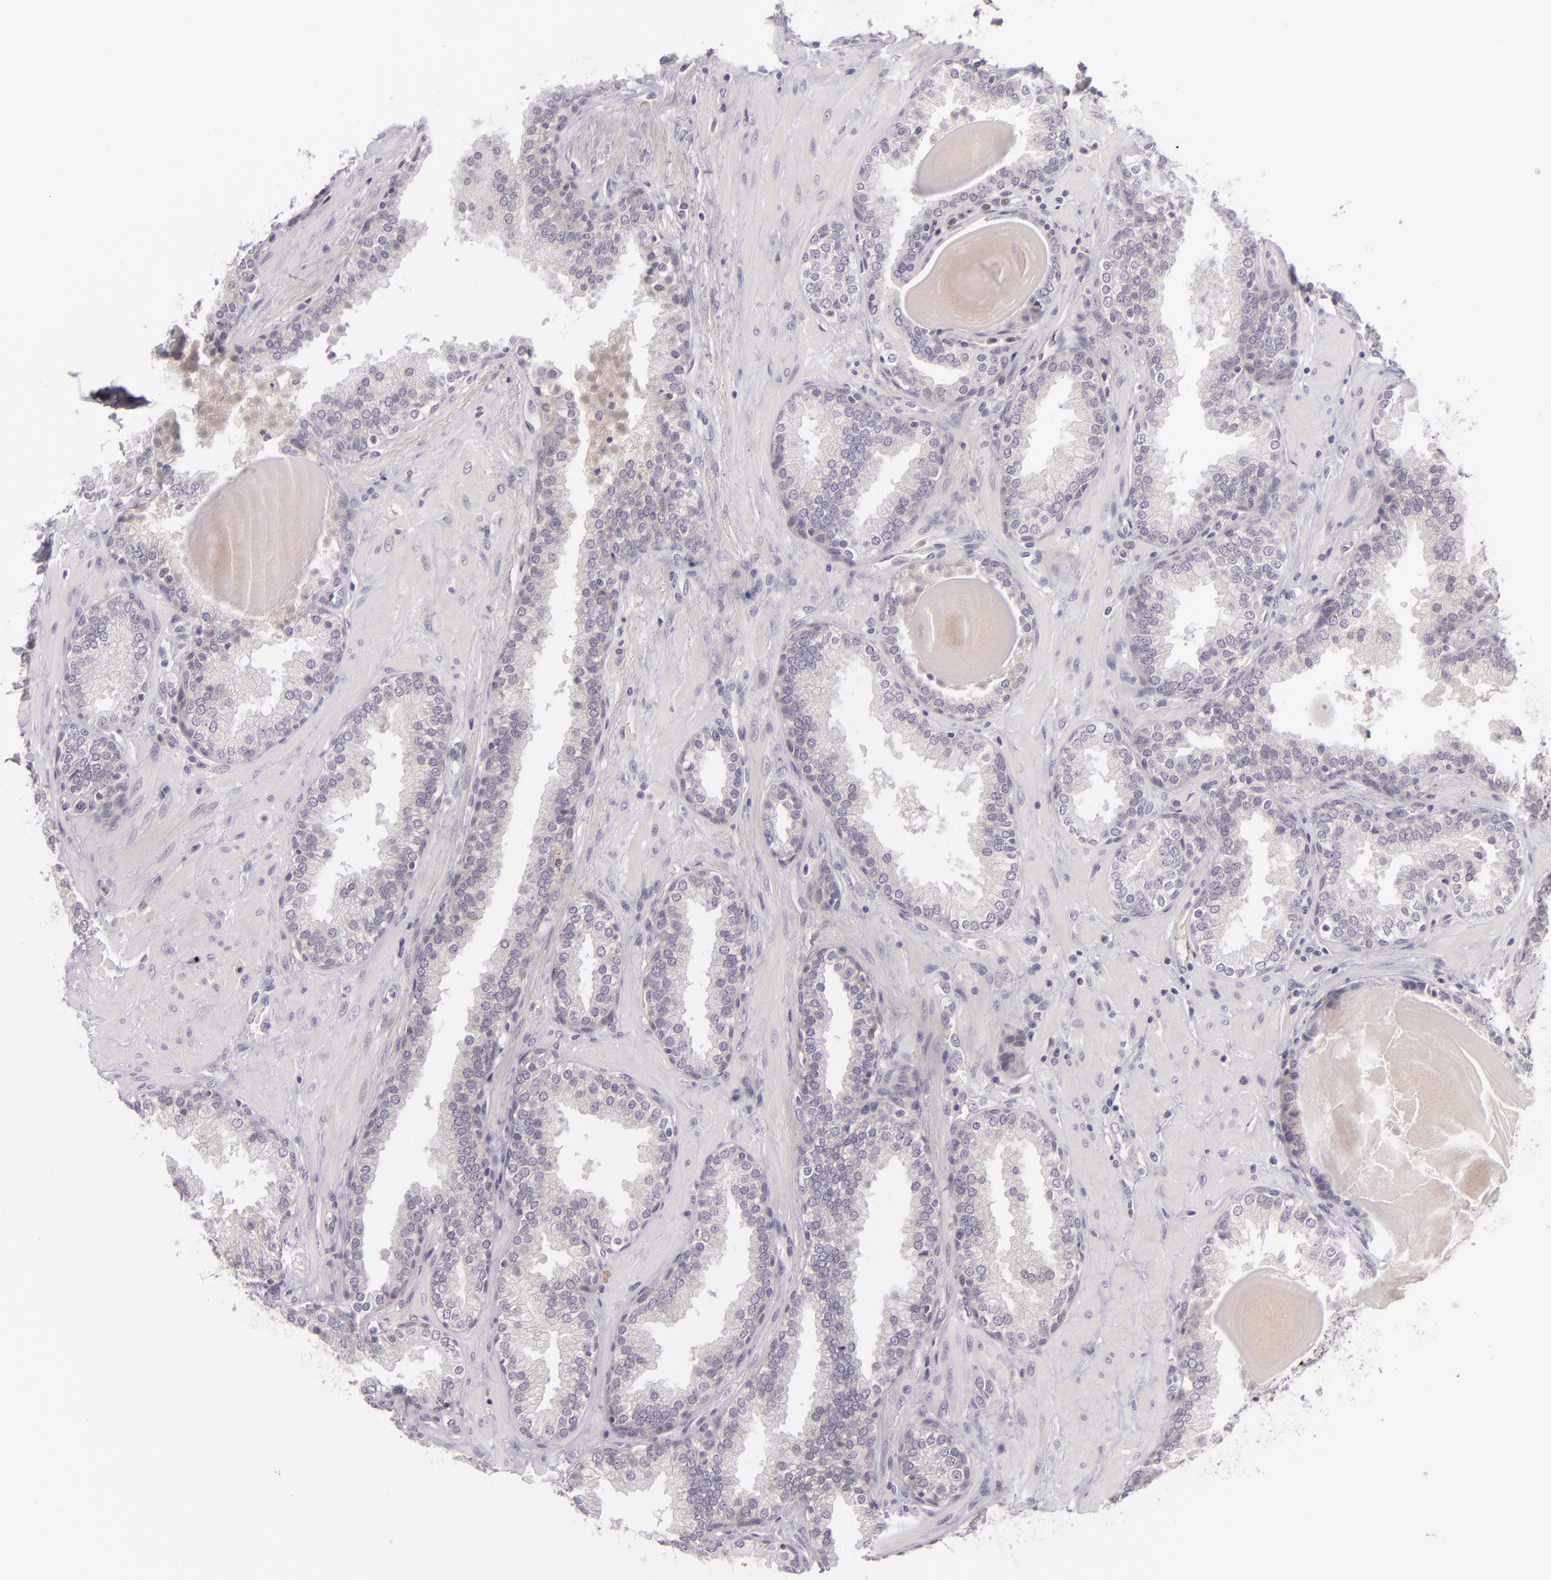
{"staining": {"intensity": "negative", "quantity": "none", "location": "none"}, "tissue": "prostate", "cell_type": "Glandular cells", "image_type": "normal", "snomed": [{"axis": "morphology", "description": "Normal tissue, NOS"}, {"axis": "topography", "description": "Prostate"}], "caption": "A histopathology image of prostate stained for a protein shows no brown staining in glandular cells. The staining is performed using DAB (3,3'-diaminobenzidine) brown chromogen with nuclei counter-stained in using hematoxylin.", "gene": "DAG1", "patient": {"sex": "male", "age": 51}}